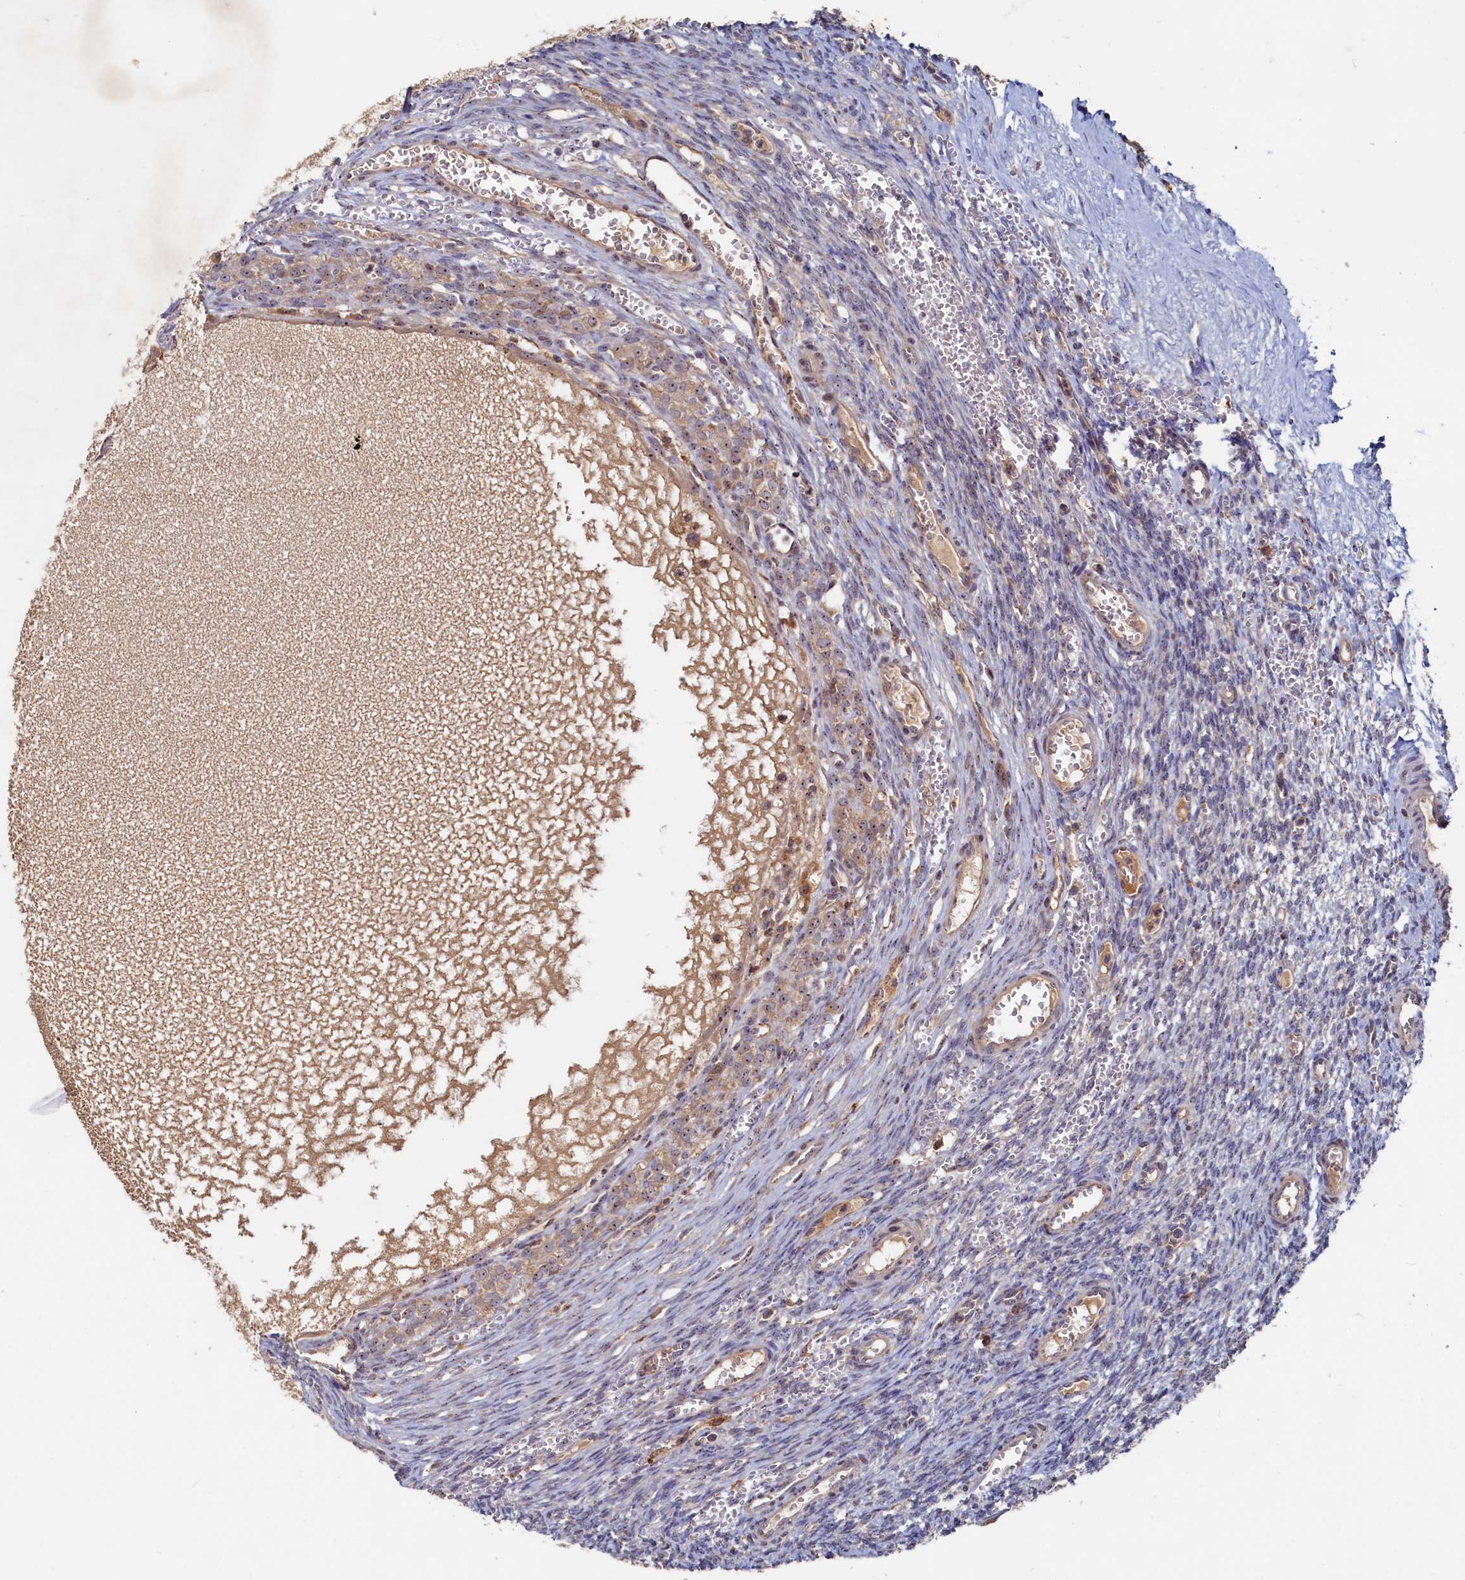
{"staining": {"intensity": "negative", "quantity": "none", "location": "none"}, "tissue": "ovary", "cell_type": "Ovarian stroma cells", "image_type": "normal", "snomed": [{"axis": "morphology", "description": "Normal tissue, NOS"}, {"axis": "topography", "description": "Ovary"}], "caption": "A photomicrograph of human ovary is negative for staining in ovarian stroma cells. (DAB (3,3'-diaminobenzidine) immunohistochemistry with hematoxylin counter stain).", "gene": "RGS7BP", "patient": {"sex": "female", "age": 39}}